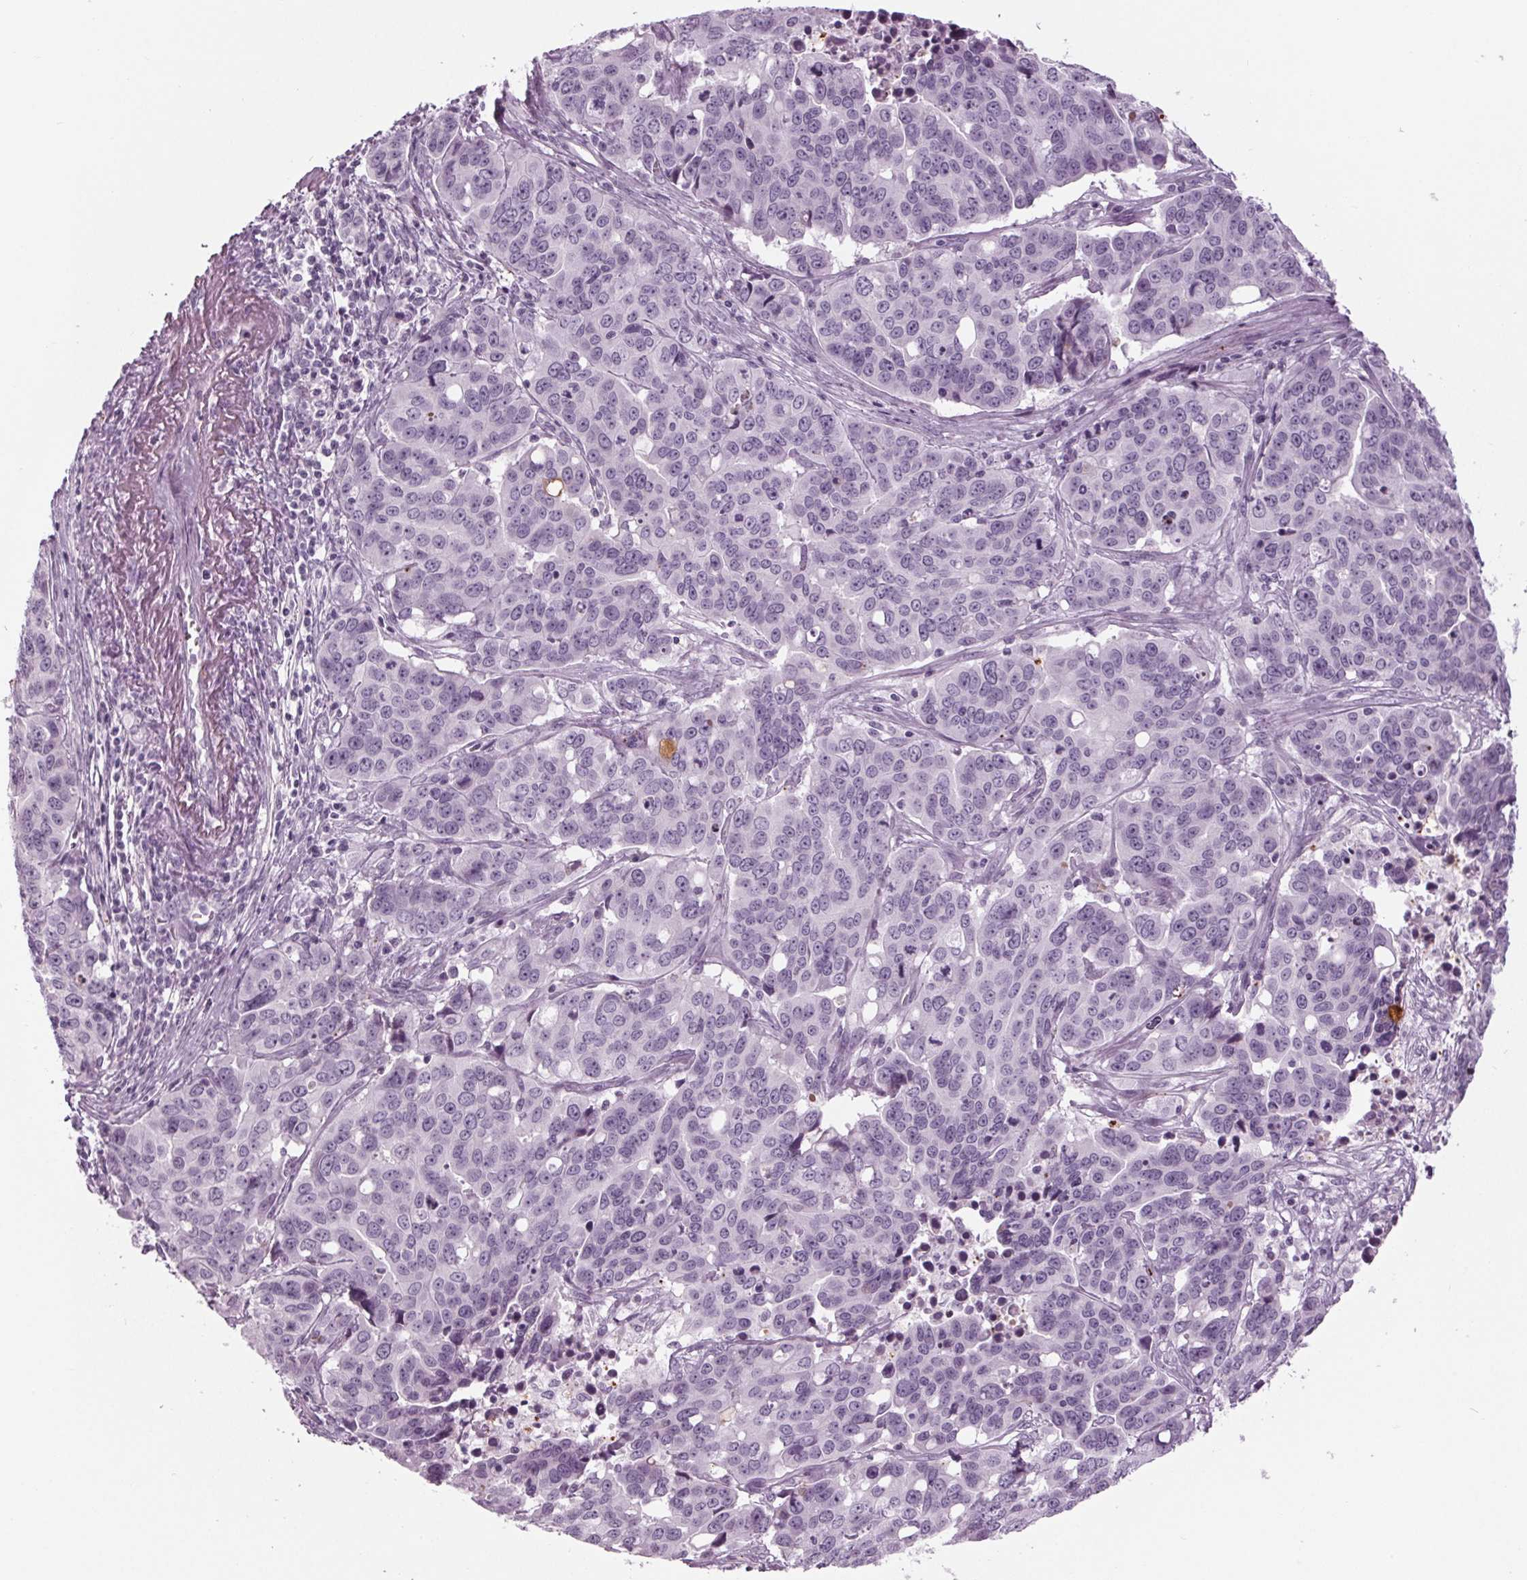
{"staining": {"intensity": "negative", "quantity": "none", "location": "none"}, "tissue": "ovarian cancer", "cell_type": "Tumor cells", "image_type": "cancer", "snomed": [{"axis": "morphology", "description": "Carcinoma, endometroid"}, {"axis": "topography", "description": "Ovary"}], "caption": "Tumor cells are negative for brown protein staining in ovarian cancer (endometroid carcinoma).", "gene": "CYP3A43", "patient": {"sex": "female", "age": 78}}